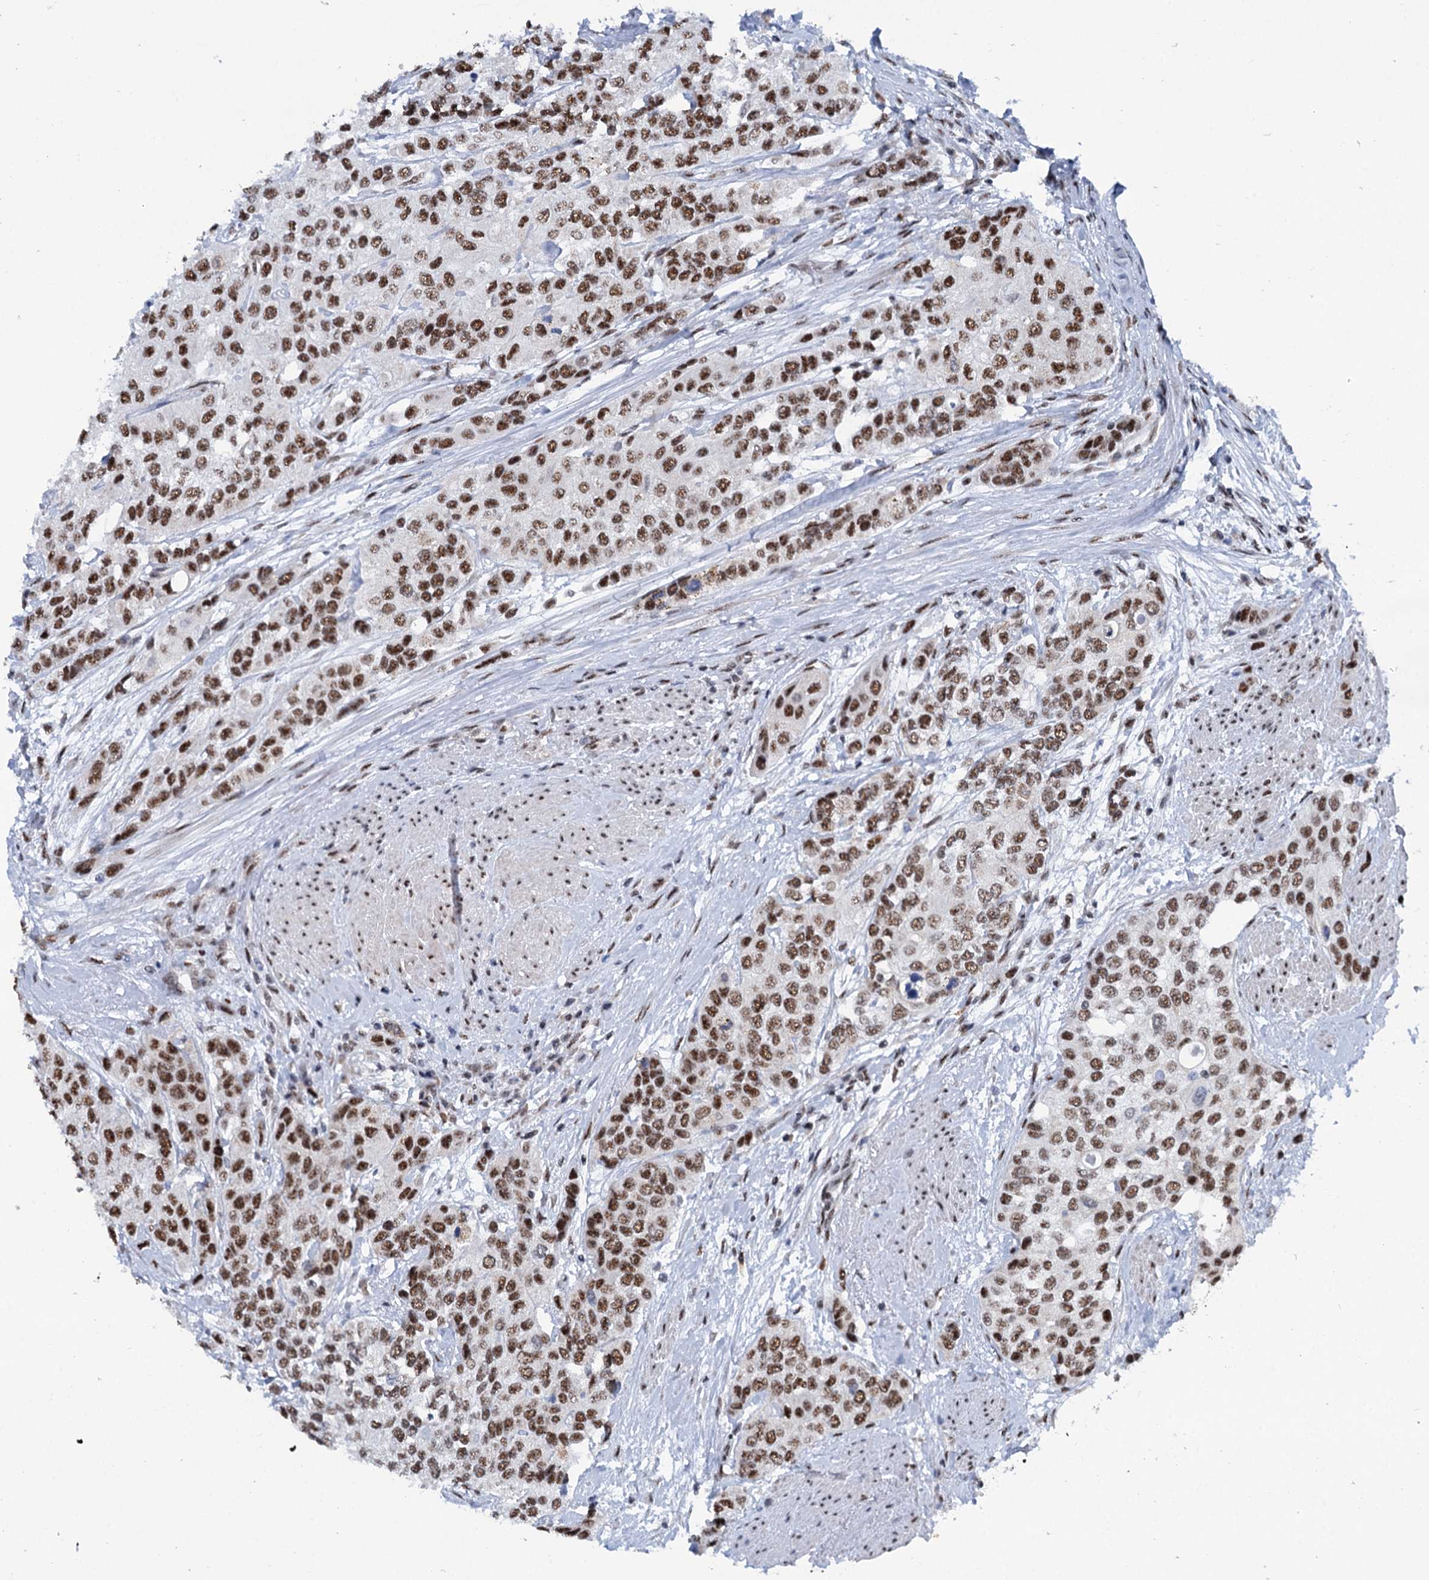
{"staining": {"intensity": "strong", "quantity": ">75%", "location": "nuclear"}, "tissue": "urothelial cancer", "cell_type": "Tumor cells", "image_type": "cancer", "snomed": [{"axis": "morphology", "description": "Normal tissue, NOS"}, {"axis": "morphology", "description": "Urothelial carcinoma, High grade"}, {"axis": "topography", "description": "Vascular tissue"}, {"axis": "topography", "description": "Urinary bladder"}], "caption": "High-power microscopy captured an IHC micrograph of high-grade urothelial carcinoma, revealing strong nuclear expression in approximately >75% of tumor cells. Immunohistochemistry stains the protein of interest in brown and the nuclei are stained blue.", "gene": "SREK1", "patient": {"sex": "female", "age": 56}}